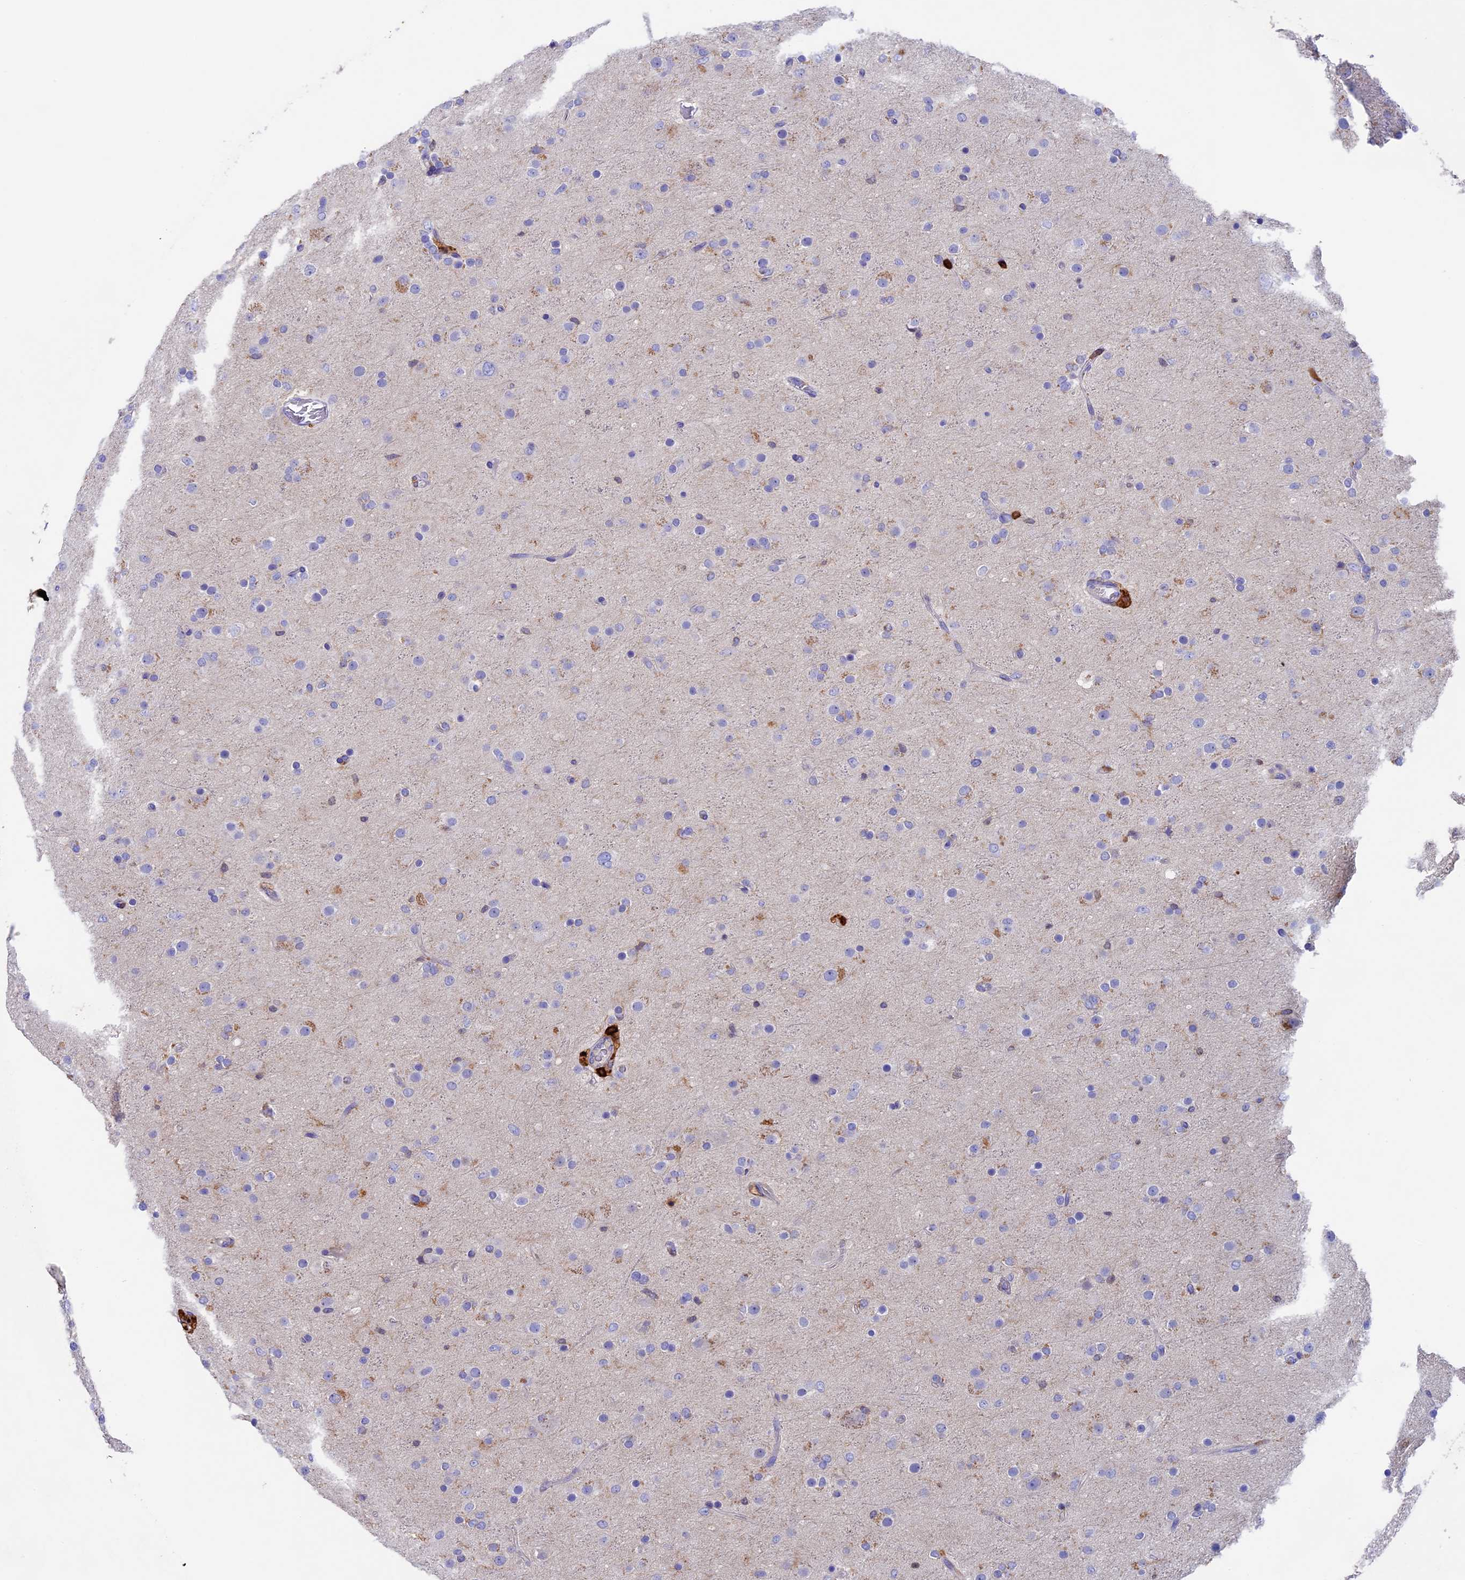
{"staining": {"intensity": "negative", "quantity": "none", "location": "none"}, "tissue": "glioma", "cell_type": "Tumor cells", "image_type": "cancer", "snomed": [{"axis": "morphology", "description": "Glioma, malignant, Low grade"}, {"axis": "topography", "description": "Brain"}], "caption": "Micrograph shows no protein positivity in tumor cells of malignant low-grade glioma tissue.", "gene": "ADAT1", "patient": {"sex": "male", "age": 65}}